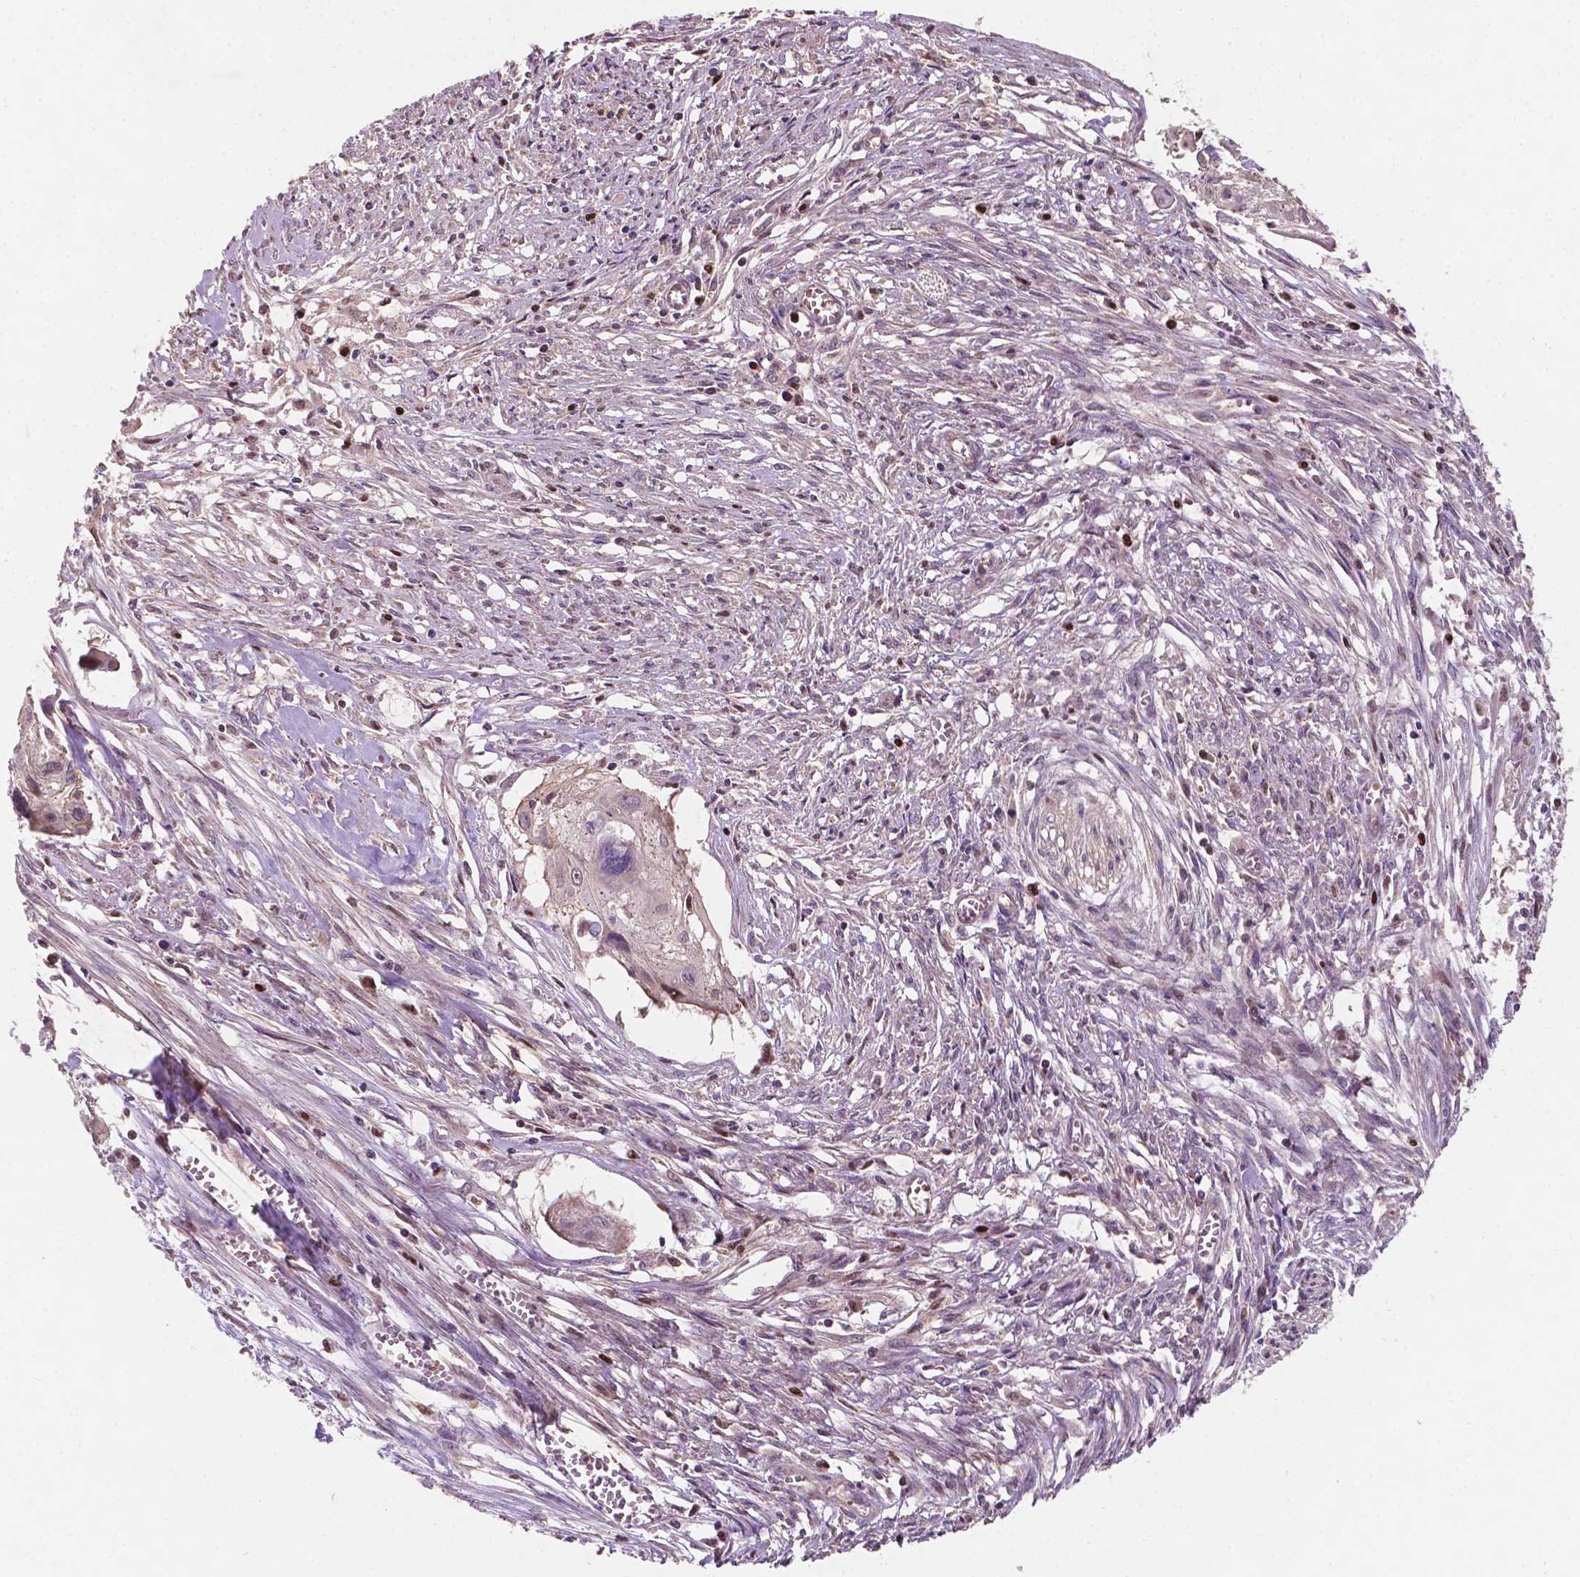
{"staining": {"intensity": "weak", "quantity": "<25%", "location": "cytoplasmic/membranous"}, "tissue": "cervical cancer", "cell_type": "Tumor cells", "image_type": "cancer", "snomed": [{"axis": "morphology", "description": "Squamous cell carcinoma, NOS"}, {"axis": "topography", "description": "Cervix"}], "caption": "DAB immunohistochemical staining of cervical cancer (squamous cell carcinoma) exhibits no significant expression in tumor cells.", "gene": "DUSP16", "patient": {"sex": "female", "age": 49}}